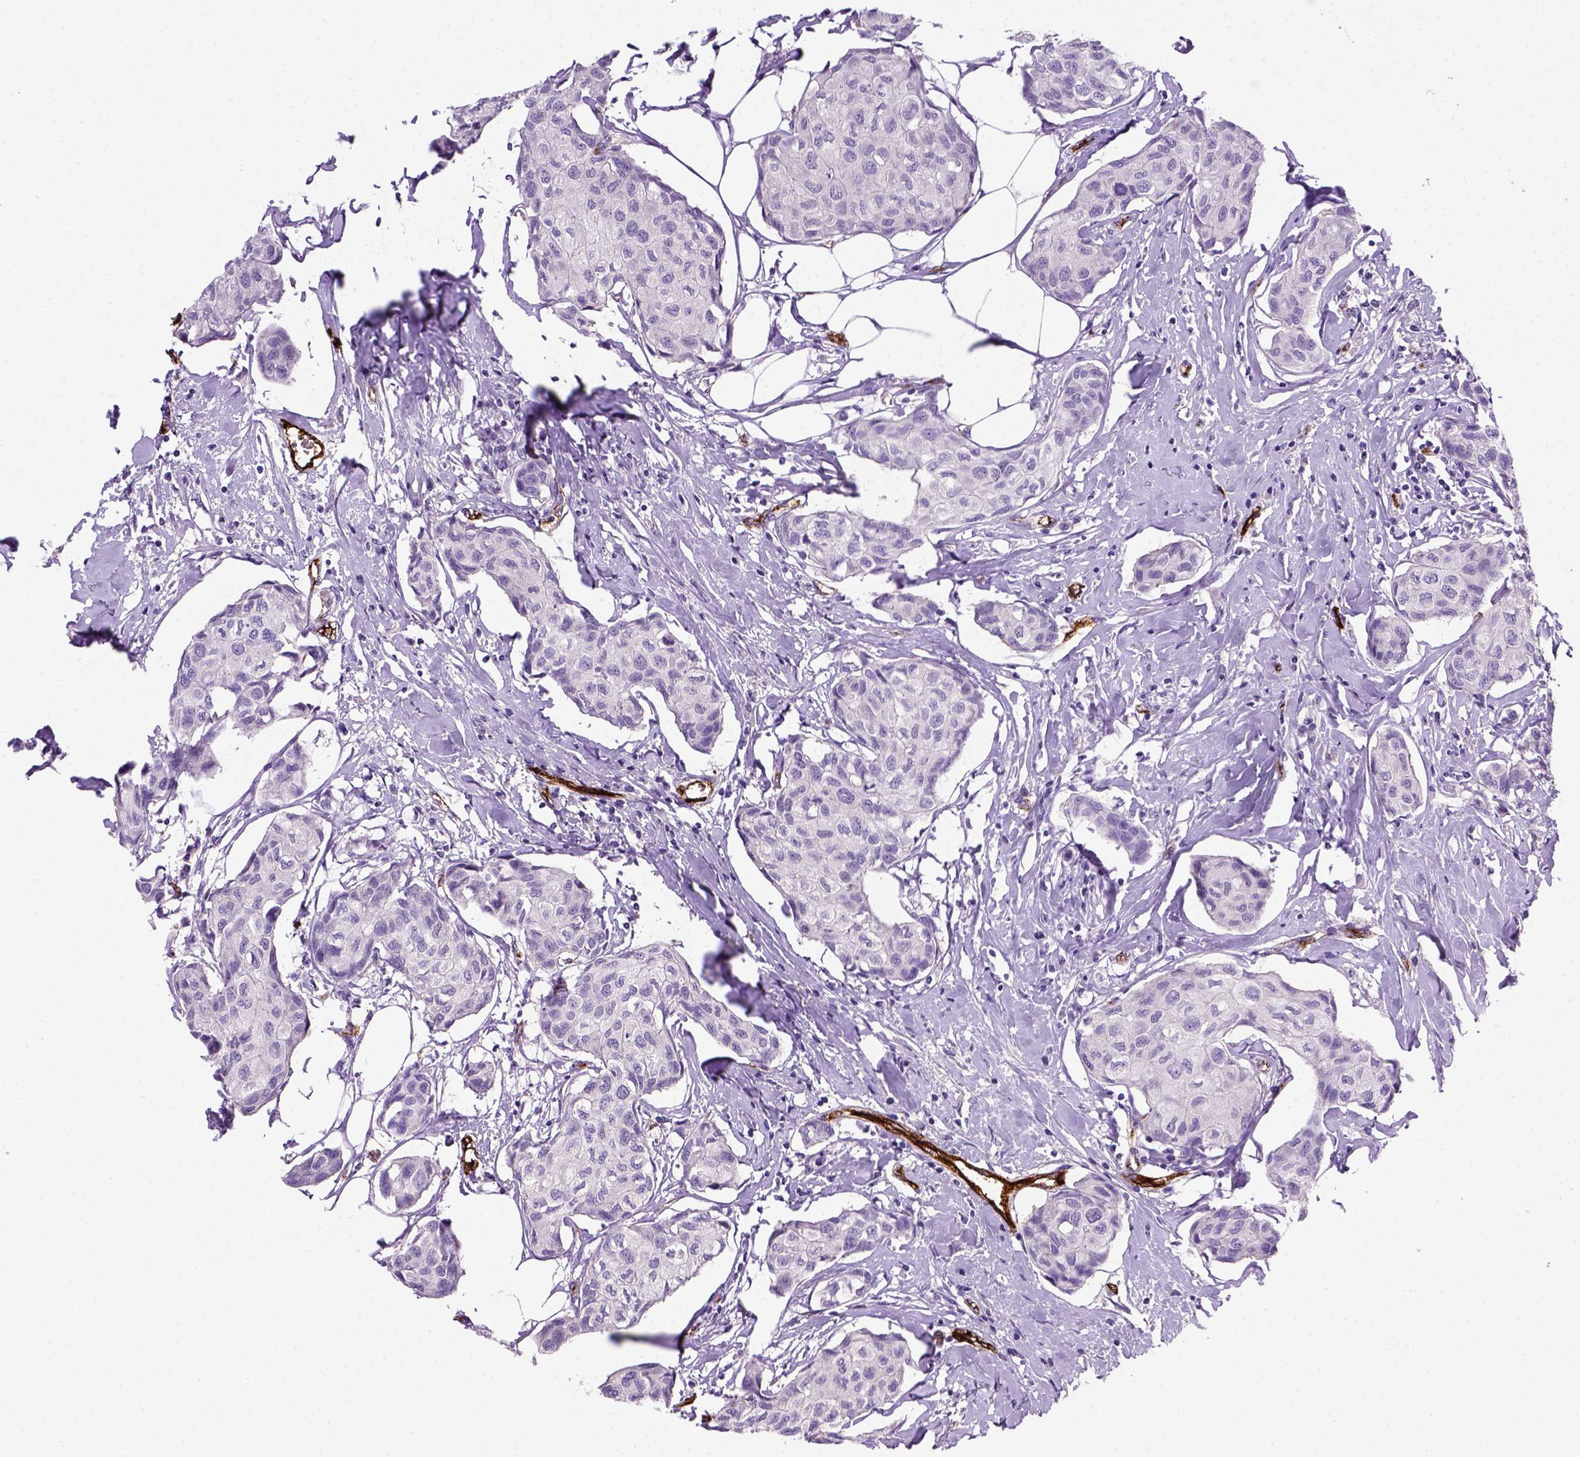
{"staining": {"intensity": "negative", "quantity": "none", "location": "none"}, "tissue": "breast cancer", "cell_type": "Tumor cells", "image_type": "cancer", "snomed": [{"axis": "morphology", "description": "Duct carcinoma"}, {"axis": "topography", "description": "Breast"}], "caption": "Immunohistochemistry (IHC) of intraductal carcinoma (breast) shows no expression in tumor cells.", "gene": "VWF", "patient": {"sex": "female", "age": 80}}